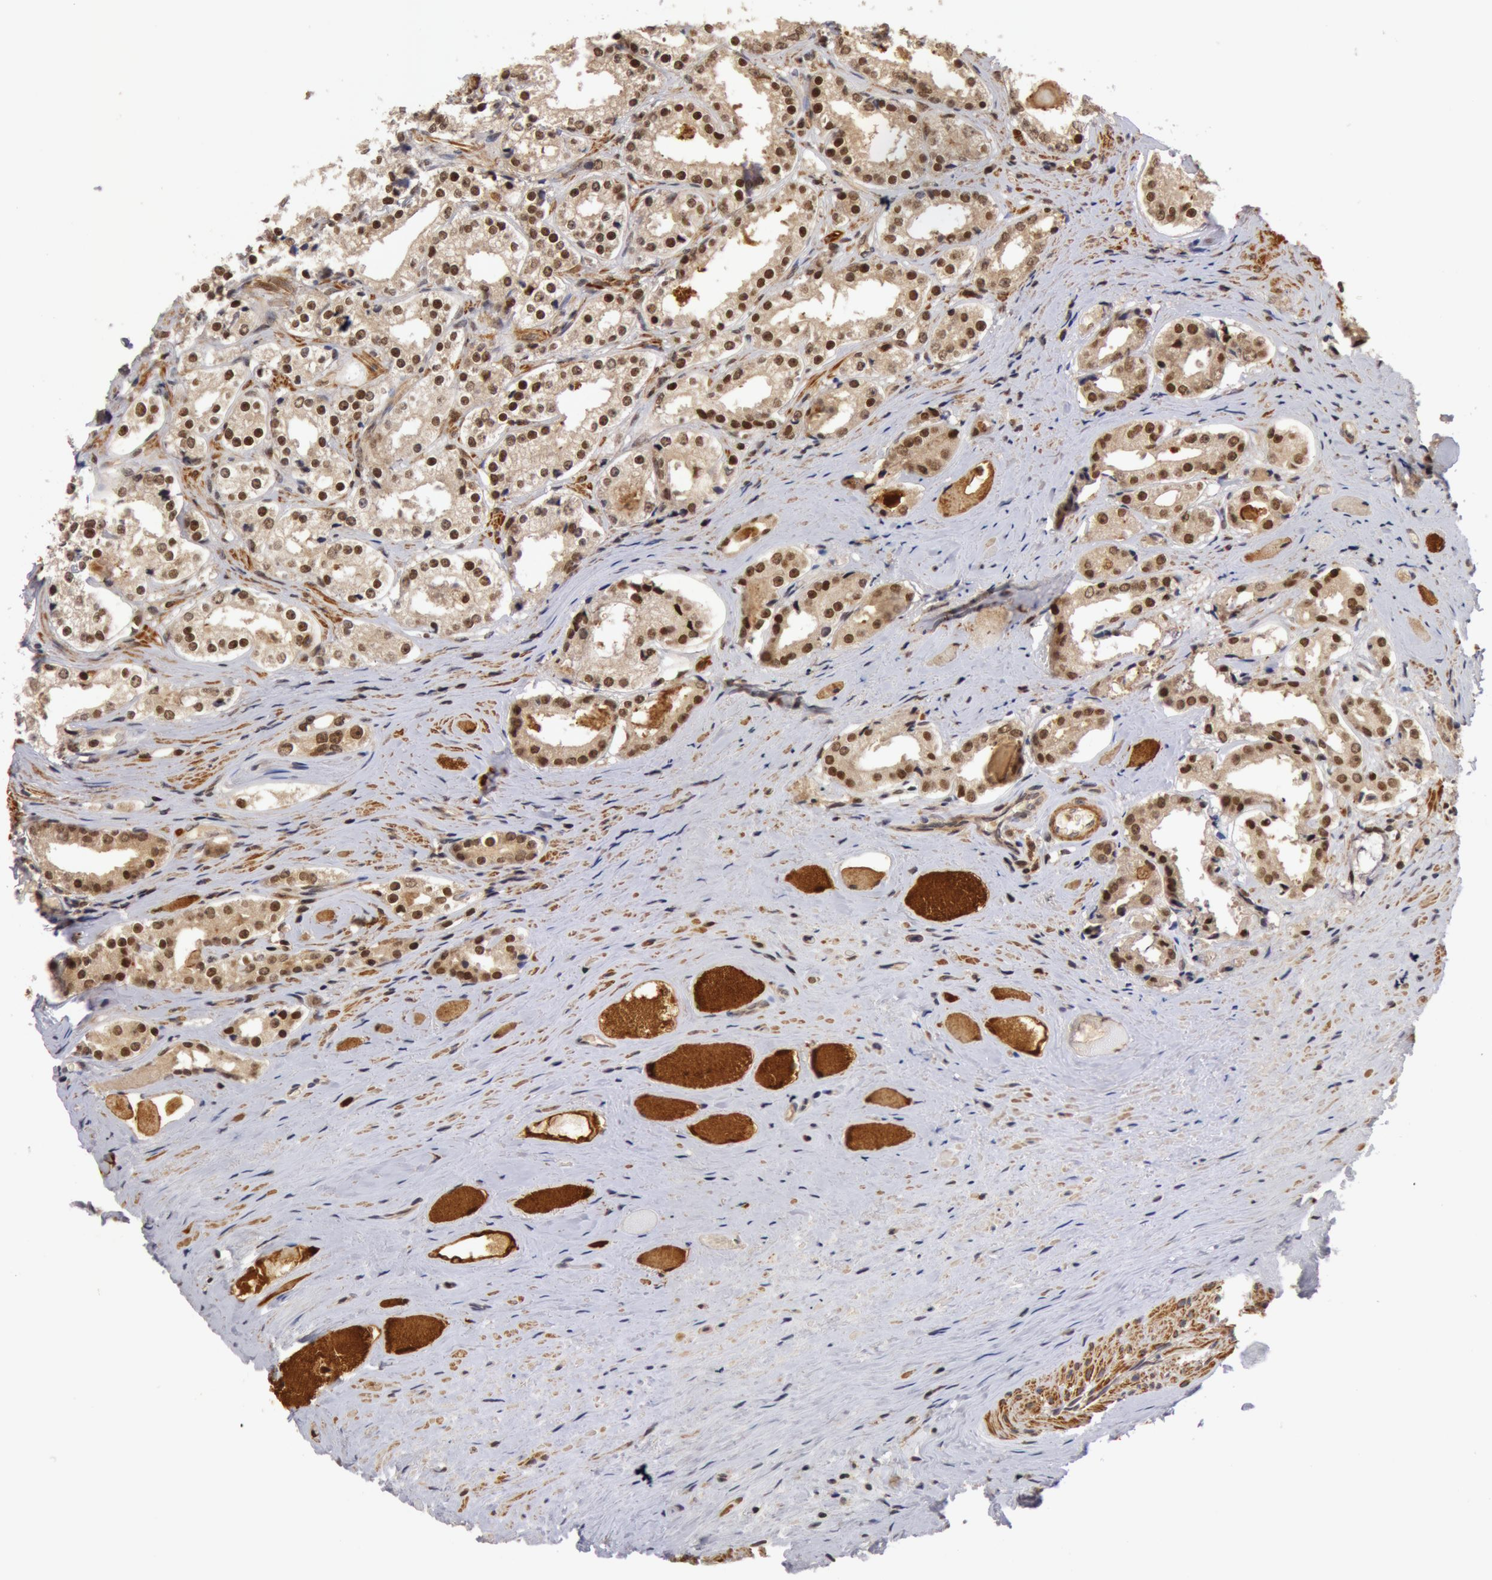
{"staining": {"intensity": "weak", "quantity": "25%-75%", "location": "cytoplasmic/membranous,nuclear"}, "tissue": "prostate cancer", "cell_type": "Tumor cells", "image_type": "cancer", "snomed": [{"axis": "morphology", "description": "Adenocarcinoma, Medium grade"}, {"axis": "topography", "description": "Prostate"}], "caption": "This image reveals prostate adenocarcinoma (medium-grade) stained with immunohistochemistry to label a protein in brown. The cytoplasmic/membranous and nuclear of tumor cells show weak positivity for the protein. Nuclei are counter-stained blue.", "gene": "ZNF350", "patient": {"sex": "male", "age": 73}}